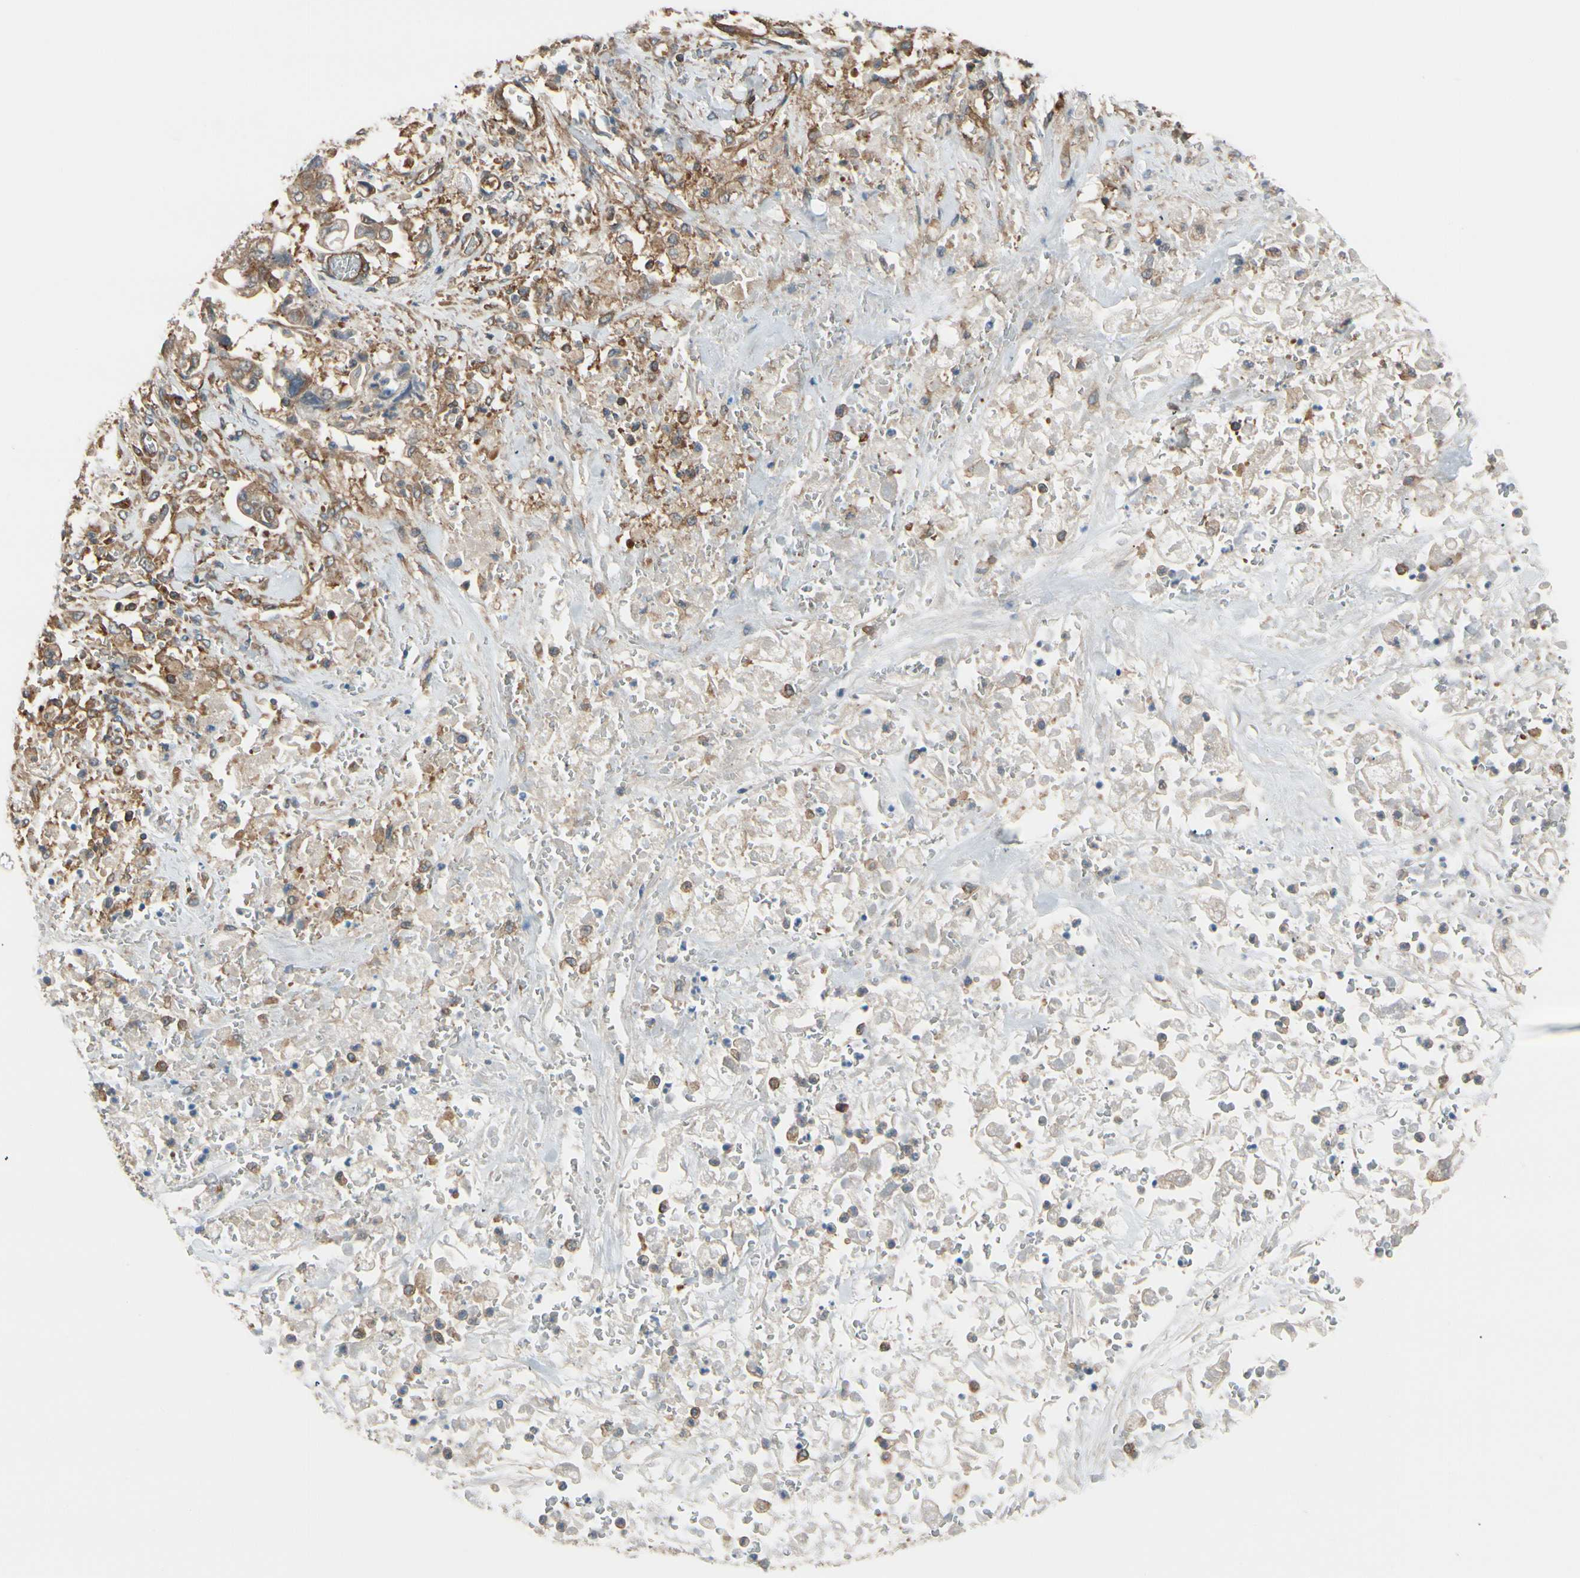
{"staining": {"intensity": "moderate", "quantity": "25%-75%", "location": "cytoplasmic/membranous"}, "tissue": "stomach cancer", "cell_type": "Tumor cells", "image_type": "cancer", "snomed": [{"axis": "morphology", "description": "Adenocarcinoma, NOS"}, {"axis": "topography", "description": "Stomach"}], "caption": "Brown immunohistochemical staining in human stomach cancer (adenocarcinoma) exhibits moderate cytoplasmic/membranous staining in about 25%-75% of tumor cells.", "gene": "EPS15", "patient": {"sex": "male", "age": 62}}